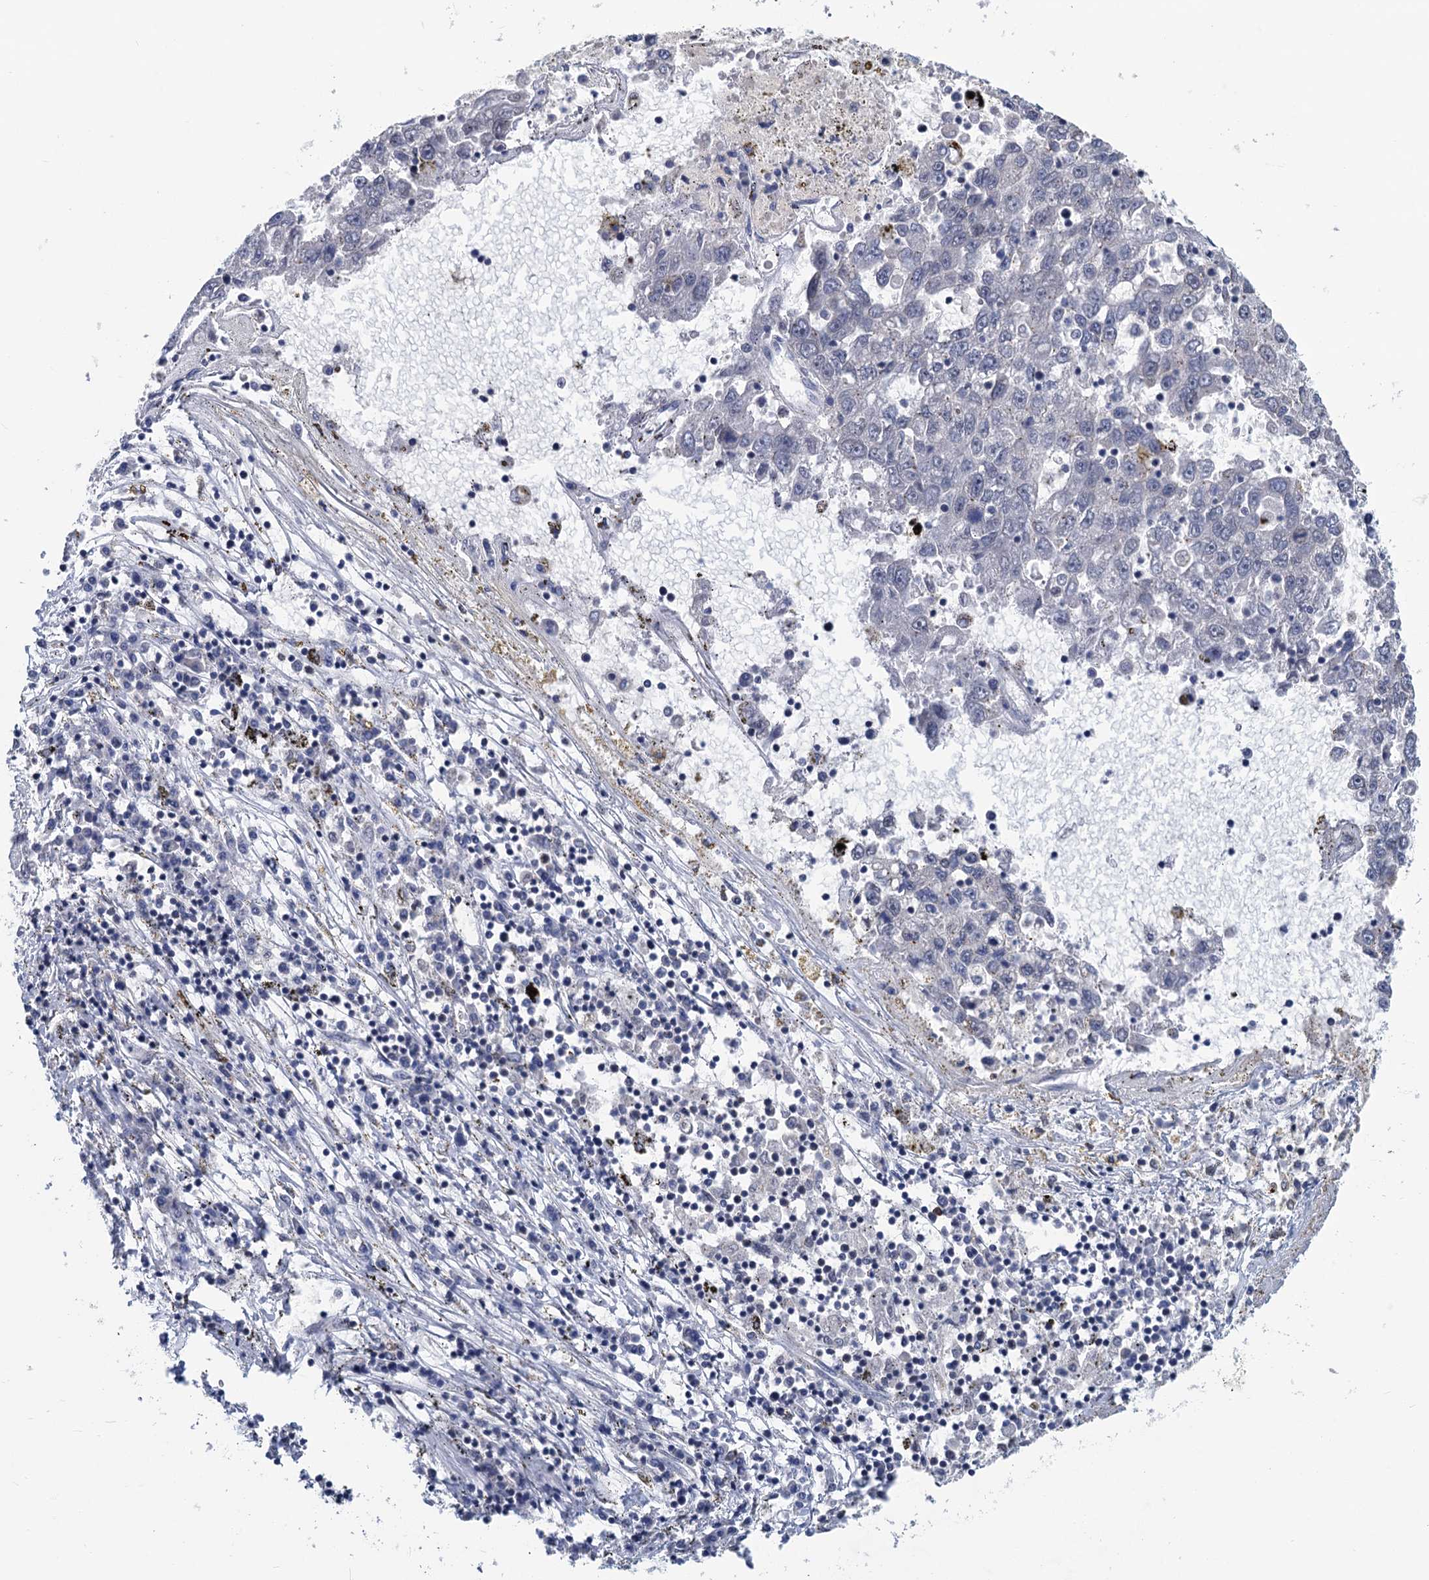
{"staining": {"intensity": "negative", "quantity": "none", "location": "none"}, "tissue": "liver cancer", "cell_type": "Tumor cells", "image_type": "cancer", "snomed": [{"axis": "morphology", "description": "Carcinoma, Hepatocellular, NOS"}, {"axis": "topography", "description": "Liver"}], "caption": "Immunohistochemistry (IHC) image of human liver hepatocellular carcinoma stained for a protein (brown), which demonstrates no positivity in tumor cells.", "gene": "RASSF4", "patient": {"sex": "male", "age": 49}}